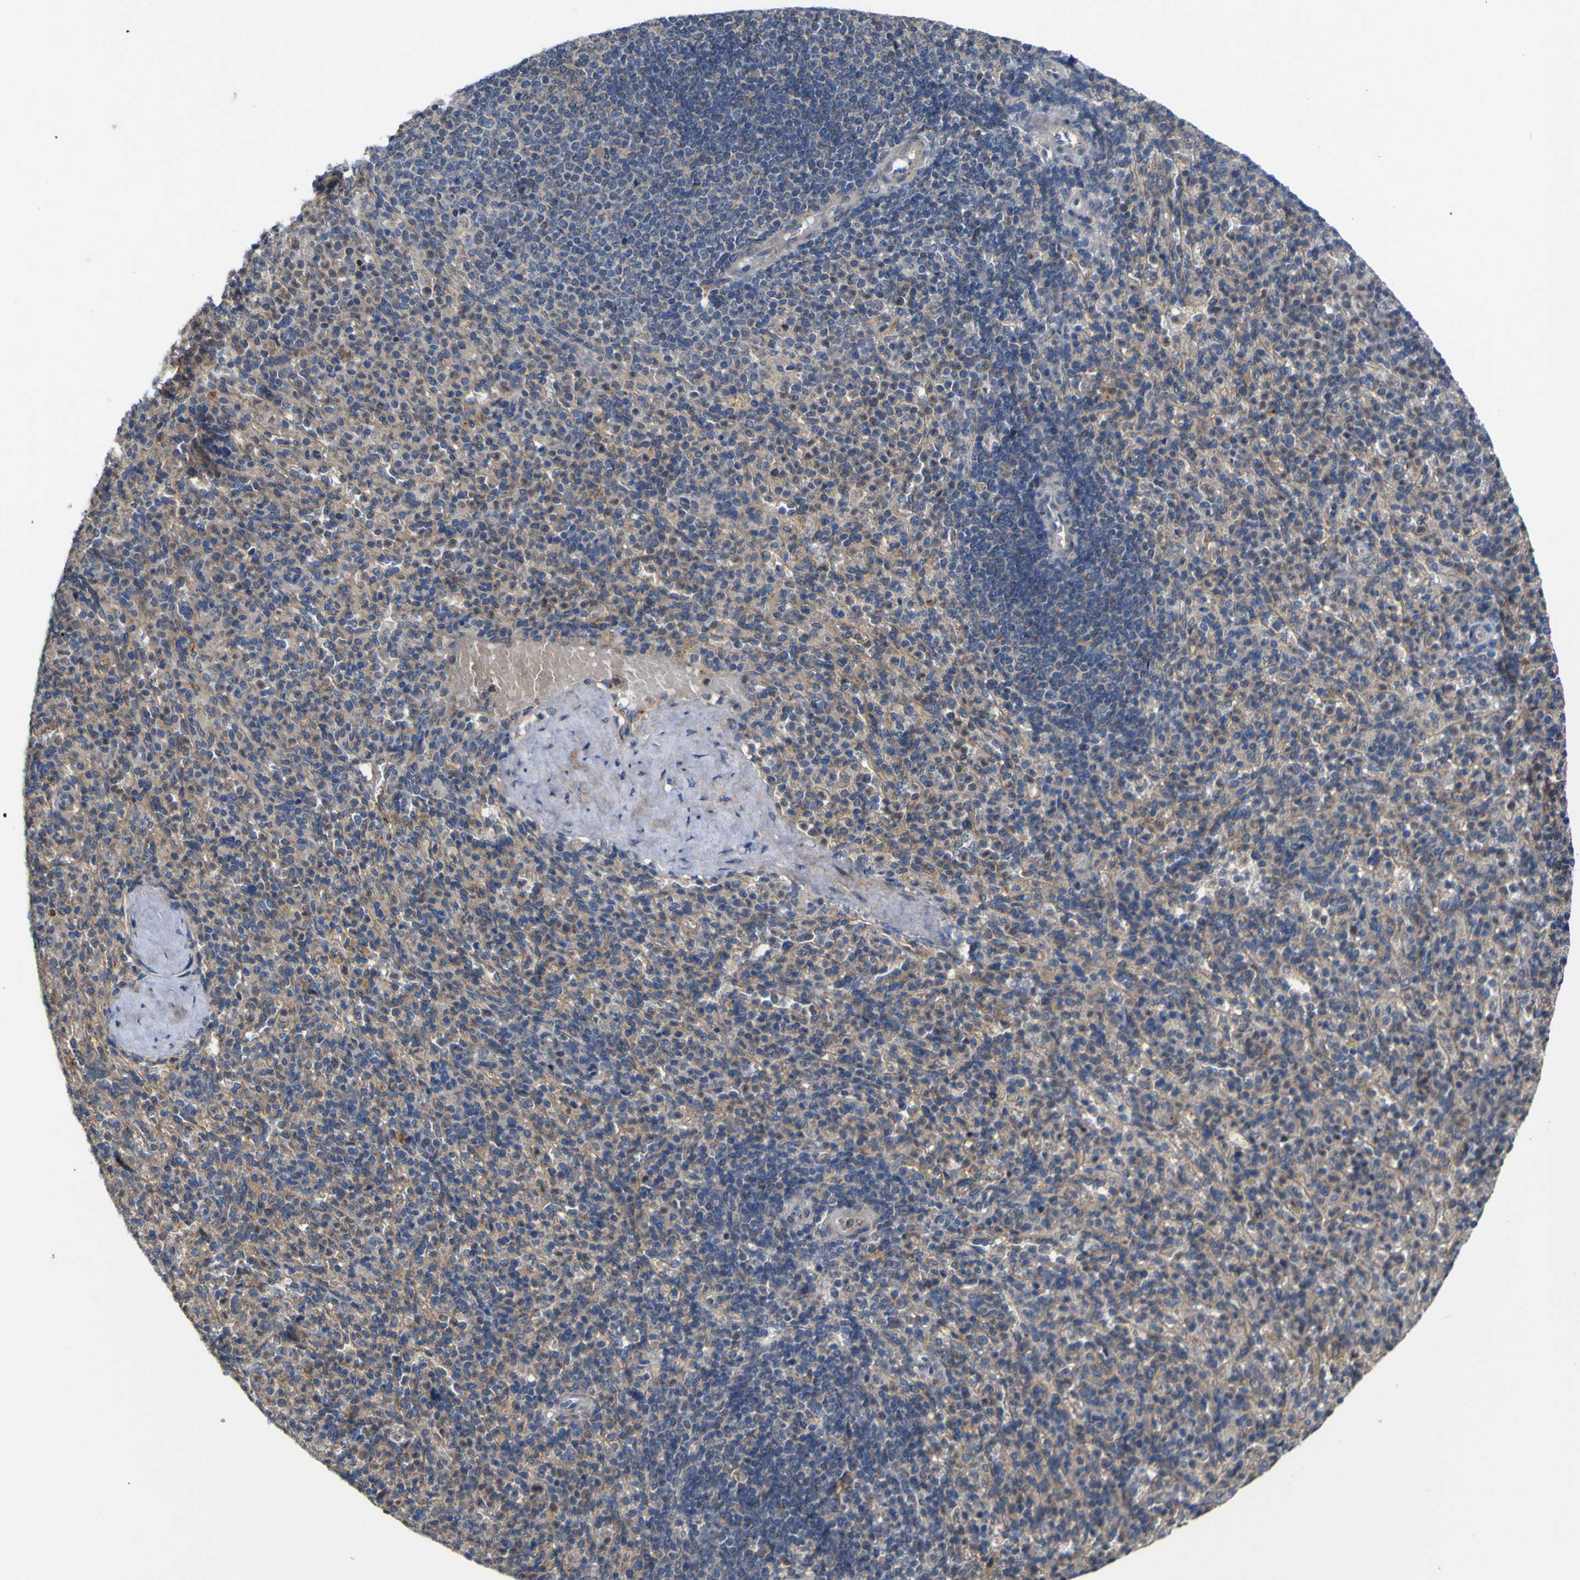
{"staining": {"intensity": "moderate", "quantity": "25%-75%", "location": "cytoplasmic/membranous,nuclear"}, "tissue": "spleen", "cell_type": "Cells in red pulp", "image_type": "normal", "snomed": [{"axis": "morphology", "description": "Normal tissue, NOS"}, {"axis": "topography", "description": "Spleen"}], "caption": "This micrograph exhibits IHC staining of benign spleen, with medium moderate cytoplasmic/membranous,nuclear staining in about 25%-75% of cells in red pulp.", "gene": "IRAK2", "patient": {"sex": "male", "age": 36}}